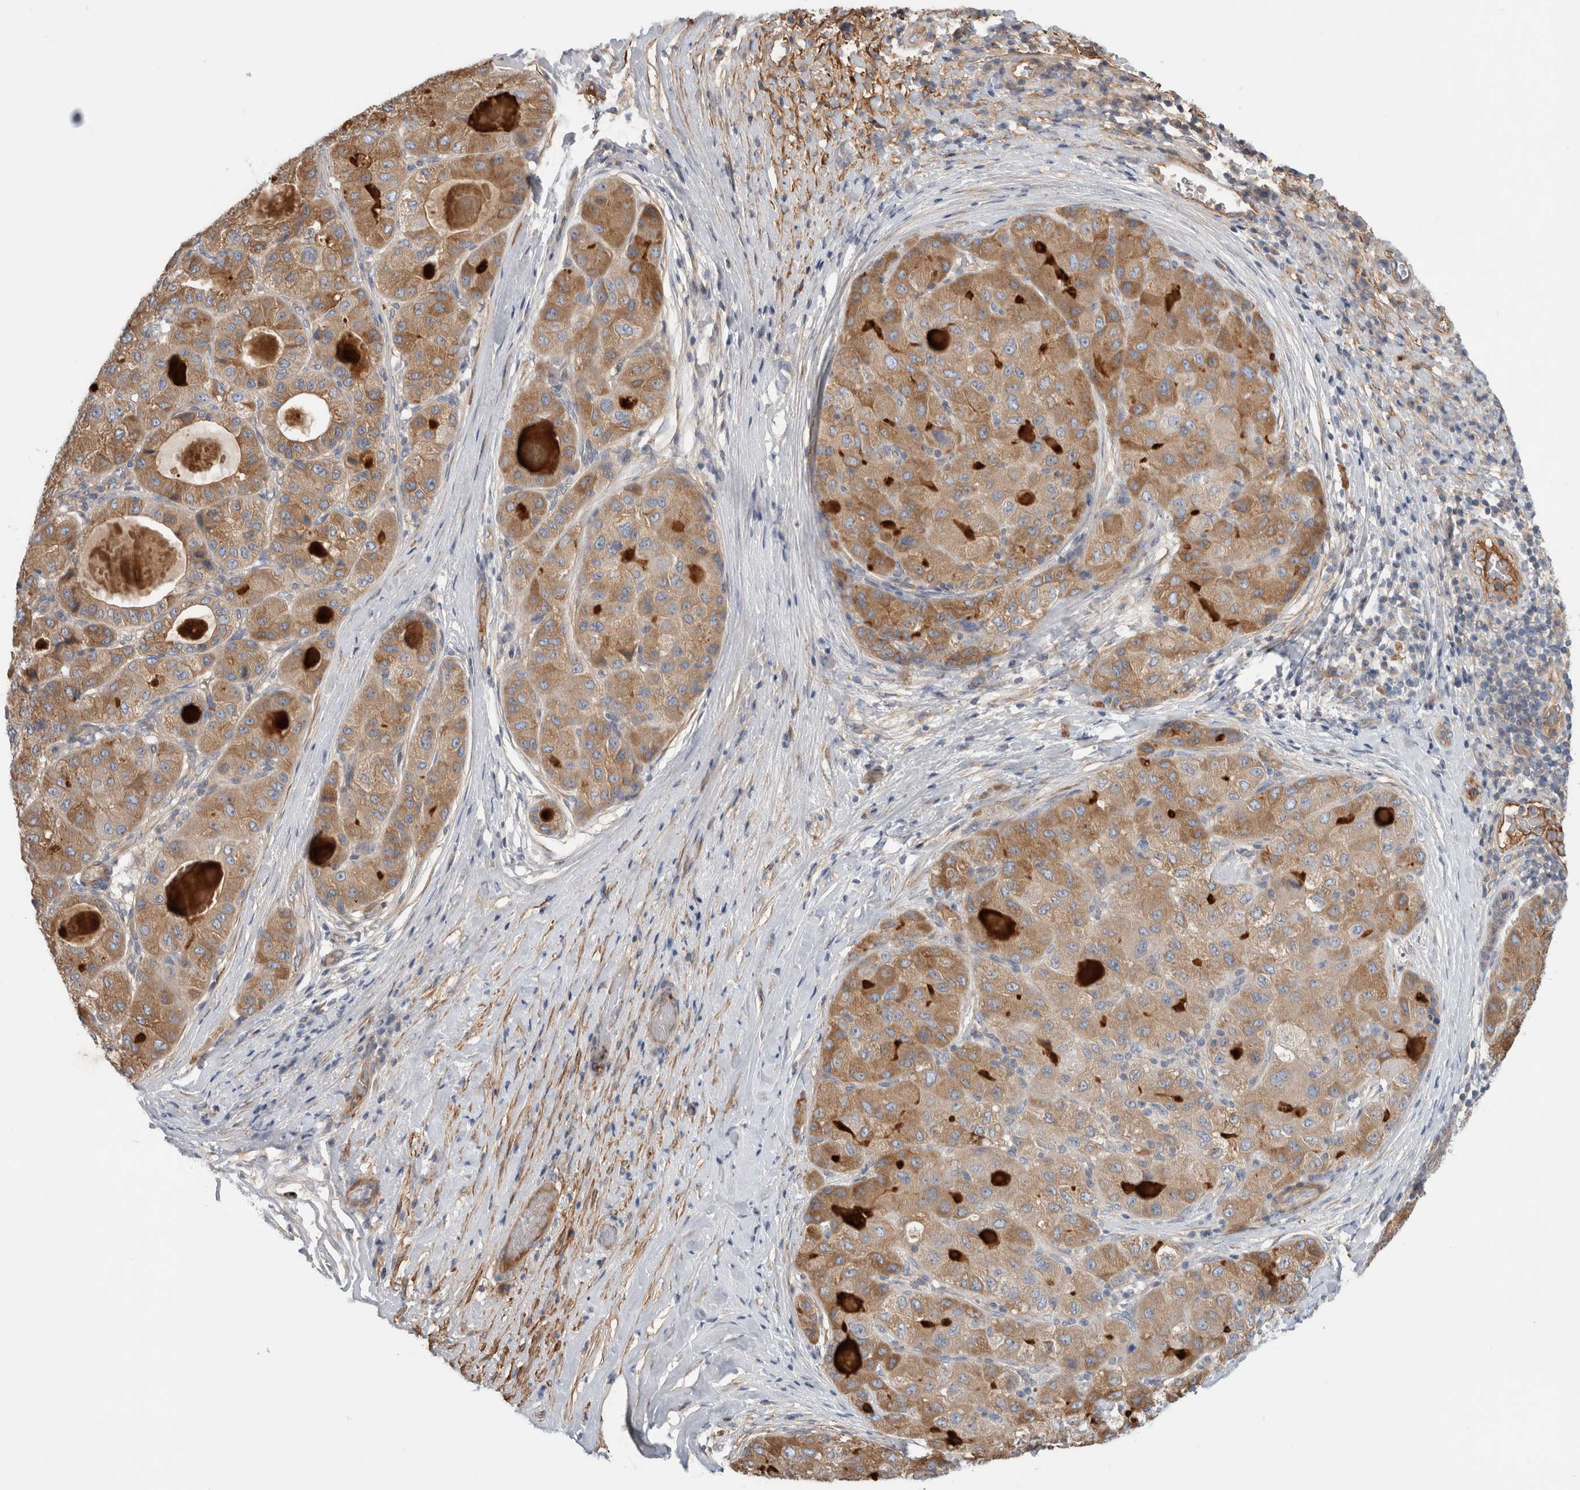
{"staining": {"intensity": "moderate", "quantity": ">75%", "location": "cytoplasmic/membranous"}, "tissue": "liver cancer", "cell_type": "Tumor cells", "image_type": "cancer", "snomed": [{"axis": "morphology", "description": "Carcinoma, Hepatocellular, NOS"}, {"axis": "topography", "description": "Liver"}], "caption": "Tumor cells display medium levels of moderate cytoplasmic/membranous expression in about >75% of cells in liver hepatocellular carcinoma.", "gene": "CFI", "patient": {"sex": "male", "age": 80}}